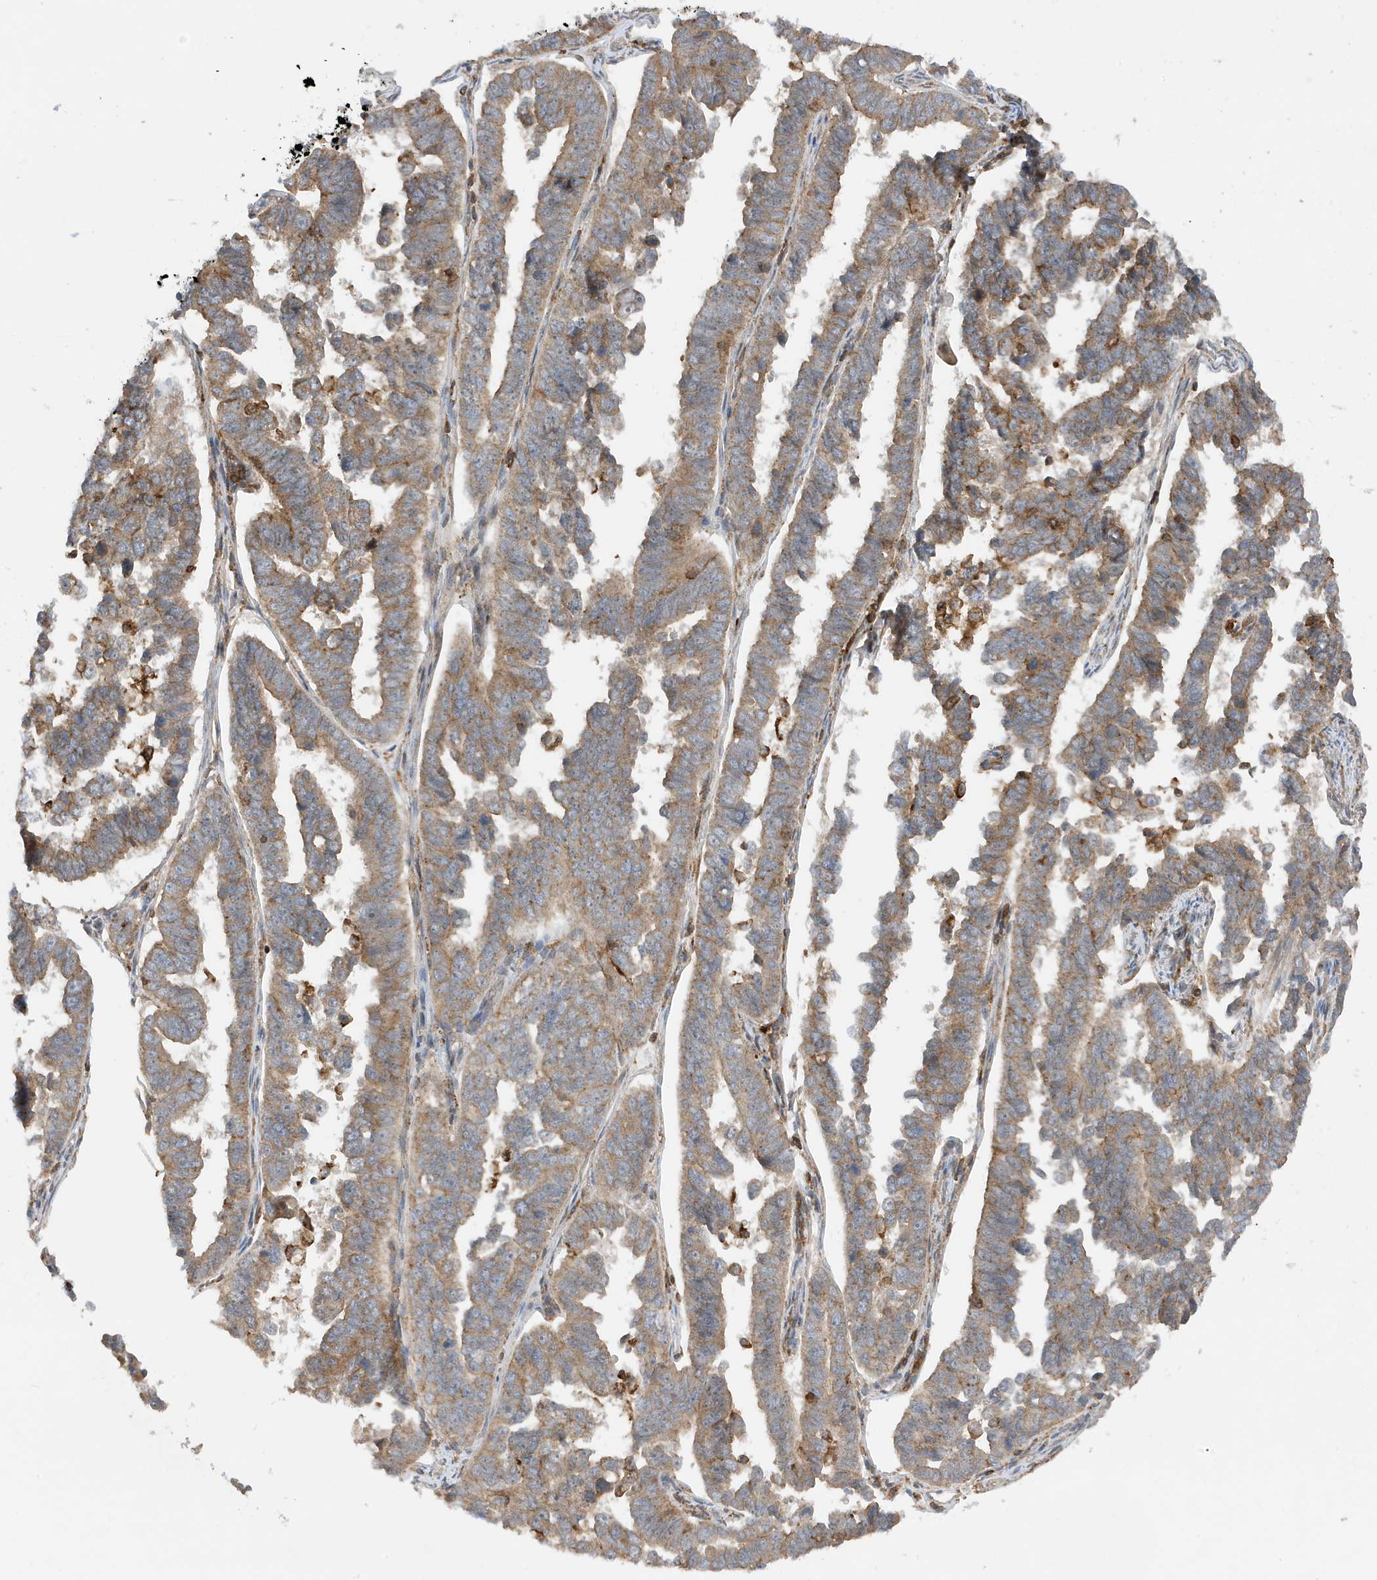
{"staining": {"intensity": "moderate", "quantity": ">75%", "location": "cytoplasmic/membranous"}, "tissue": "endometrial cancer", "cell_type": "Tumor cells", "image_type": "cancer", "snomed": [{"axis": "morphology", "description": "Adenocarcinoma, NOS"}, {"axis": "topography", "description": "Endometrium"}], "caption": "Moderate cytoplasmic/membranous protein positivity is present in about >75% of tumor cells in adenocarcinoma (endometrial). The protein of interest is stained brown, and the nuclei are stained in blue (DAB IHC with brightfield microscopy, high magnification).", "gene": "TATDN3", "patient": {"sex": "female", "age": 75}}